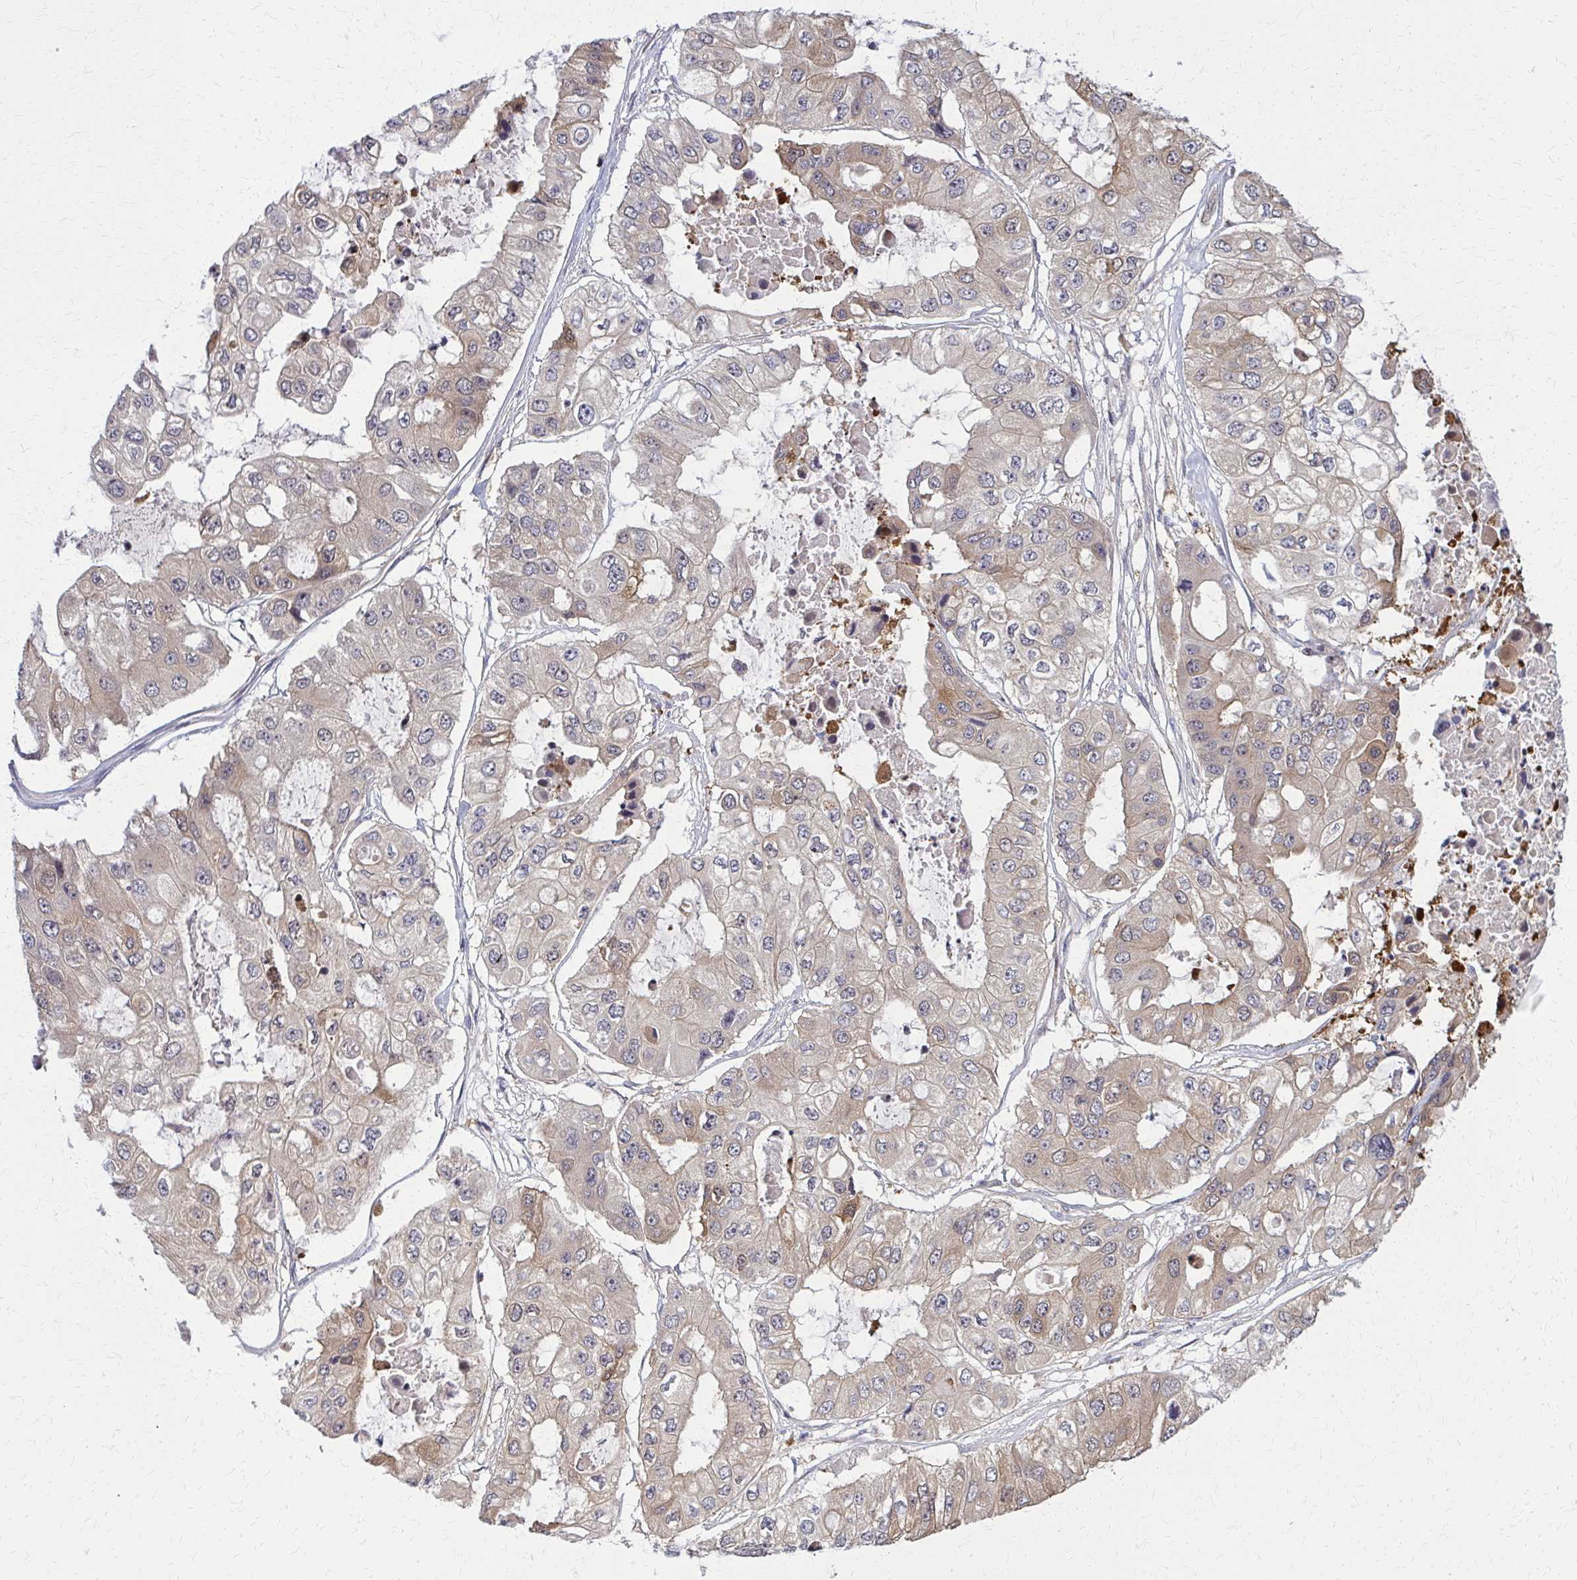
{"staining": {"intensity": "weak", "quantity": "25%-75%", "location": "cytoplasmic/membranous"}, "tissue": "ovarian cancer", "cell_type": "Tumor cells", "image_type": "cancer", "snomed": [{"axis": "morphology", "description": "Cystadenocarcinoma, serous, NOS"}, {"axis": "topography", "description": "Ovary"}], "caption": "Ovarian serous cystadenocarcinoma stained for a protein exhibits weak cytoplasmic/membranous positivity in tumor cells.", "gene": "DBI", "patient": {"sex": "female", "age": 56}}